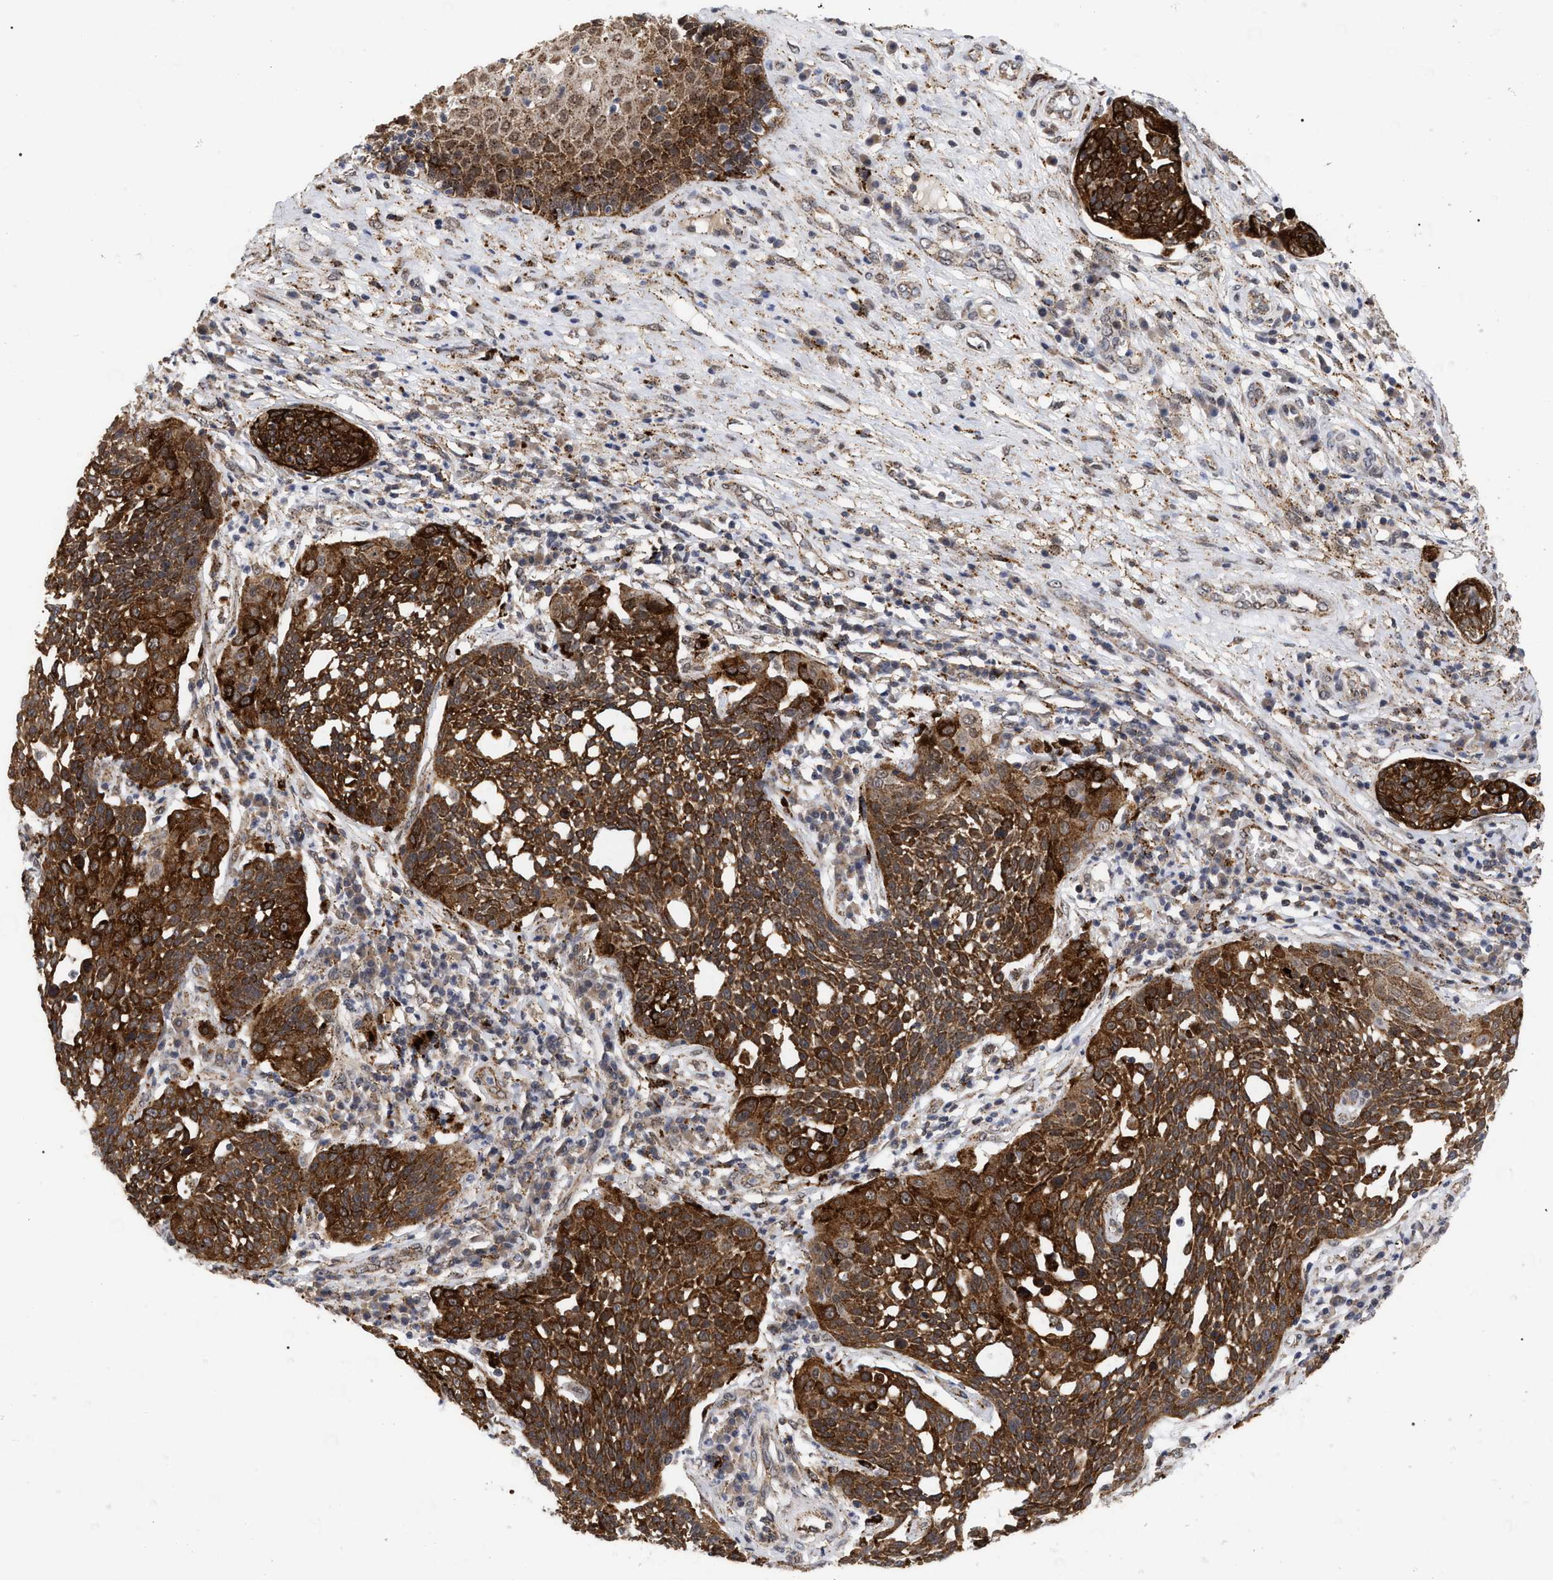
{"staining": {"intensity": "strong", "quantity": ">75%", "location": "cytoplasmic/membranous"}, "tissue": "cervical cancer", "cell_type": "Tumor cells", "image_type": "cancer", "snomed": [{"axis": "morphology", "description": "Squamous cell carcinoma, NOS"}, {"axis": "topography", "description": "Cervix"}], "caption": "IHC of human cervical cancer (squamous cell carcinoma) shows high levels of strong cytoplasmic/membranous staining in about >75% of tumor cells.", "gene": "UPF1", "patient": {"sex": "female", "age": 34}}